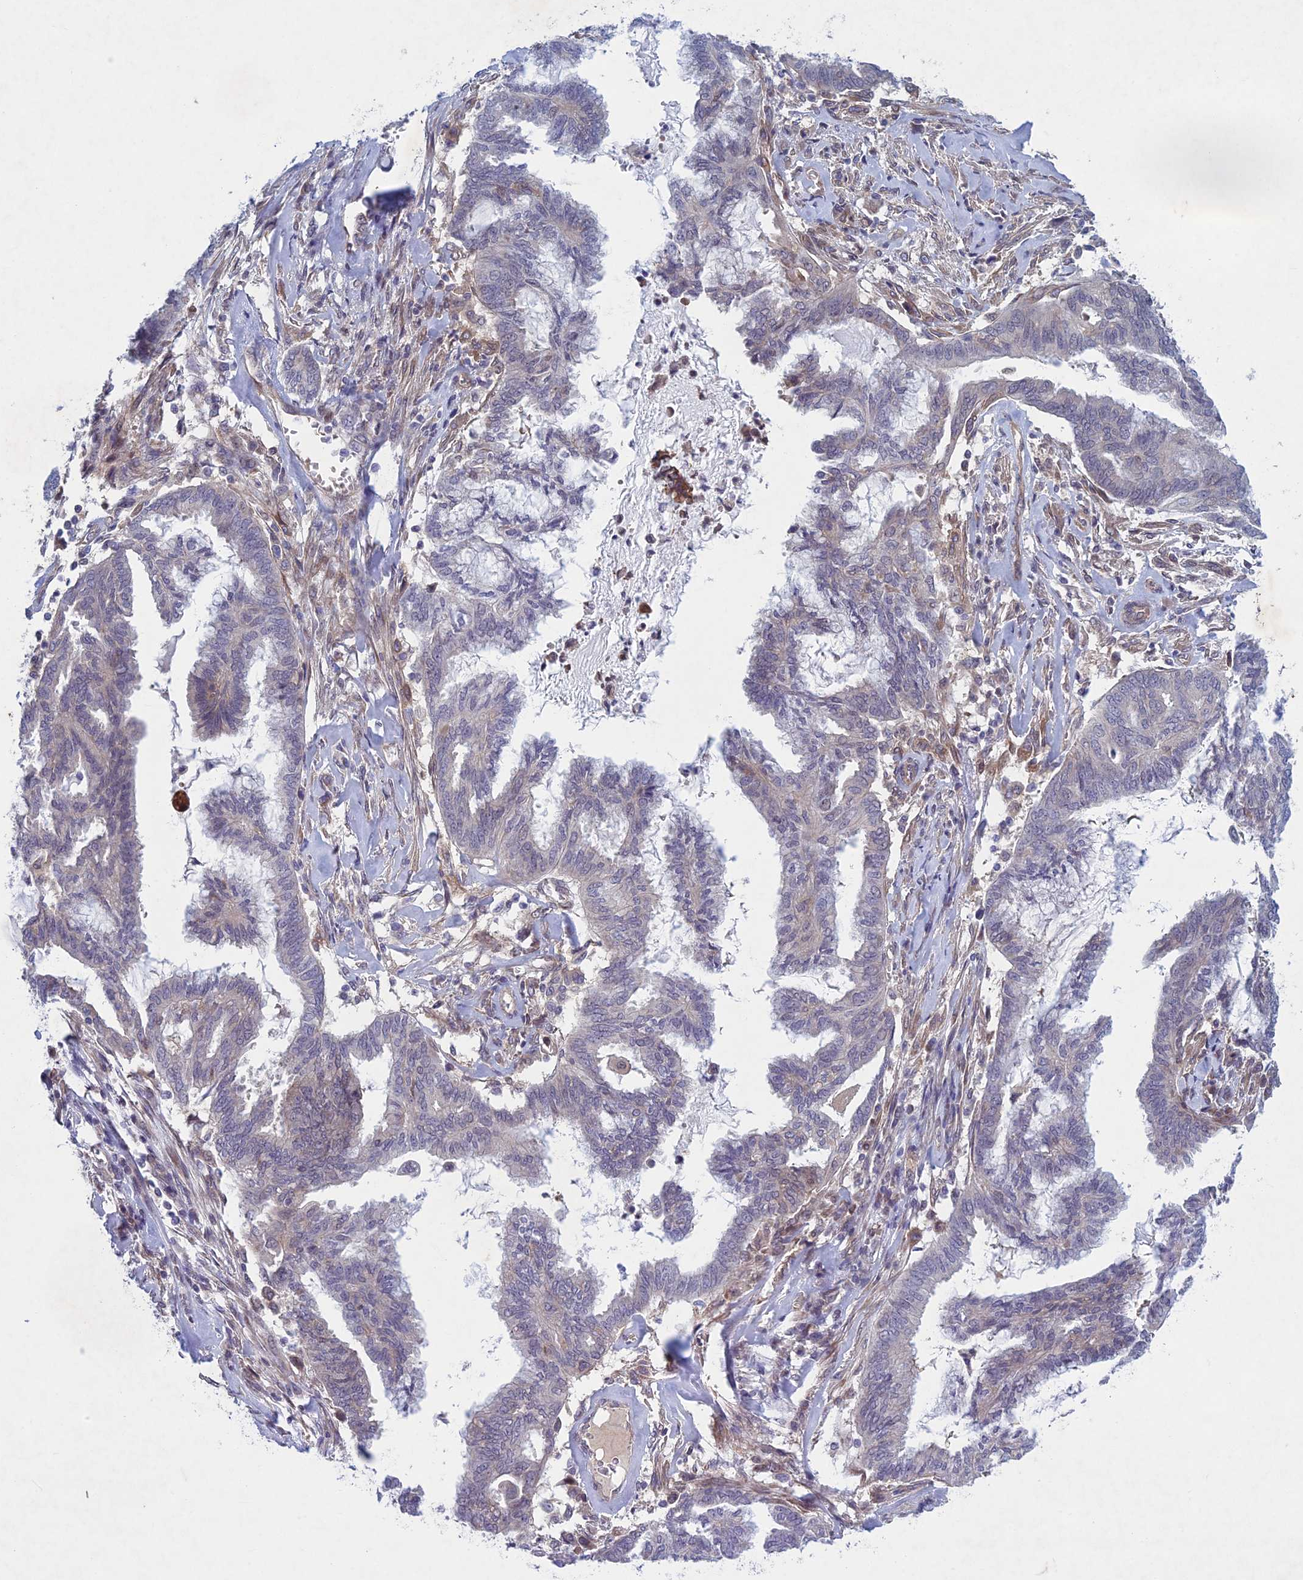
{"staining": {"intensity": "negative", "quantity": "none", "location": "none"}, "tissue": "endometrial cancer", "cell_type": "Tumor cells", "image_type": "cancer", "snomed": [{"axis": "morphology", "description": "Adenocarcinoma, NOS"}, {"axis": "topography", "description": "Endometrium"}], "caption": "Tumor cells are negative for protein expression in human endometrial cancer (adenocarcinoma).", "gene": "PTHLH", "patient": {"sex": "female", "age": 86}}